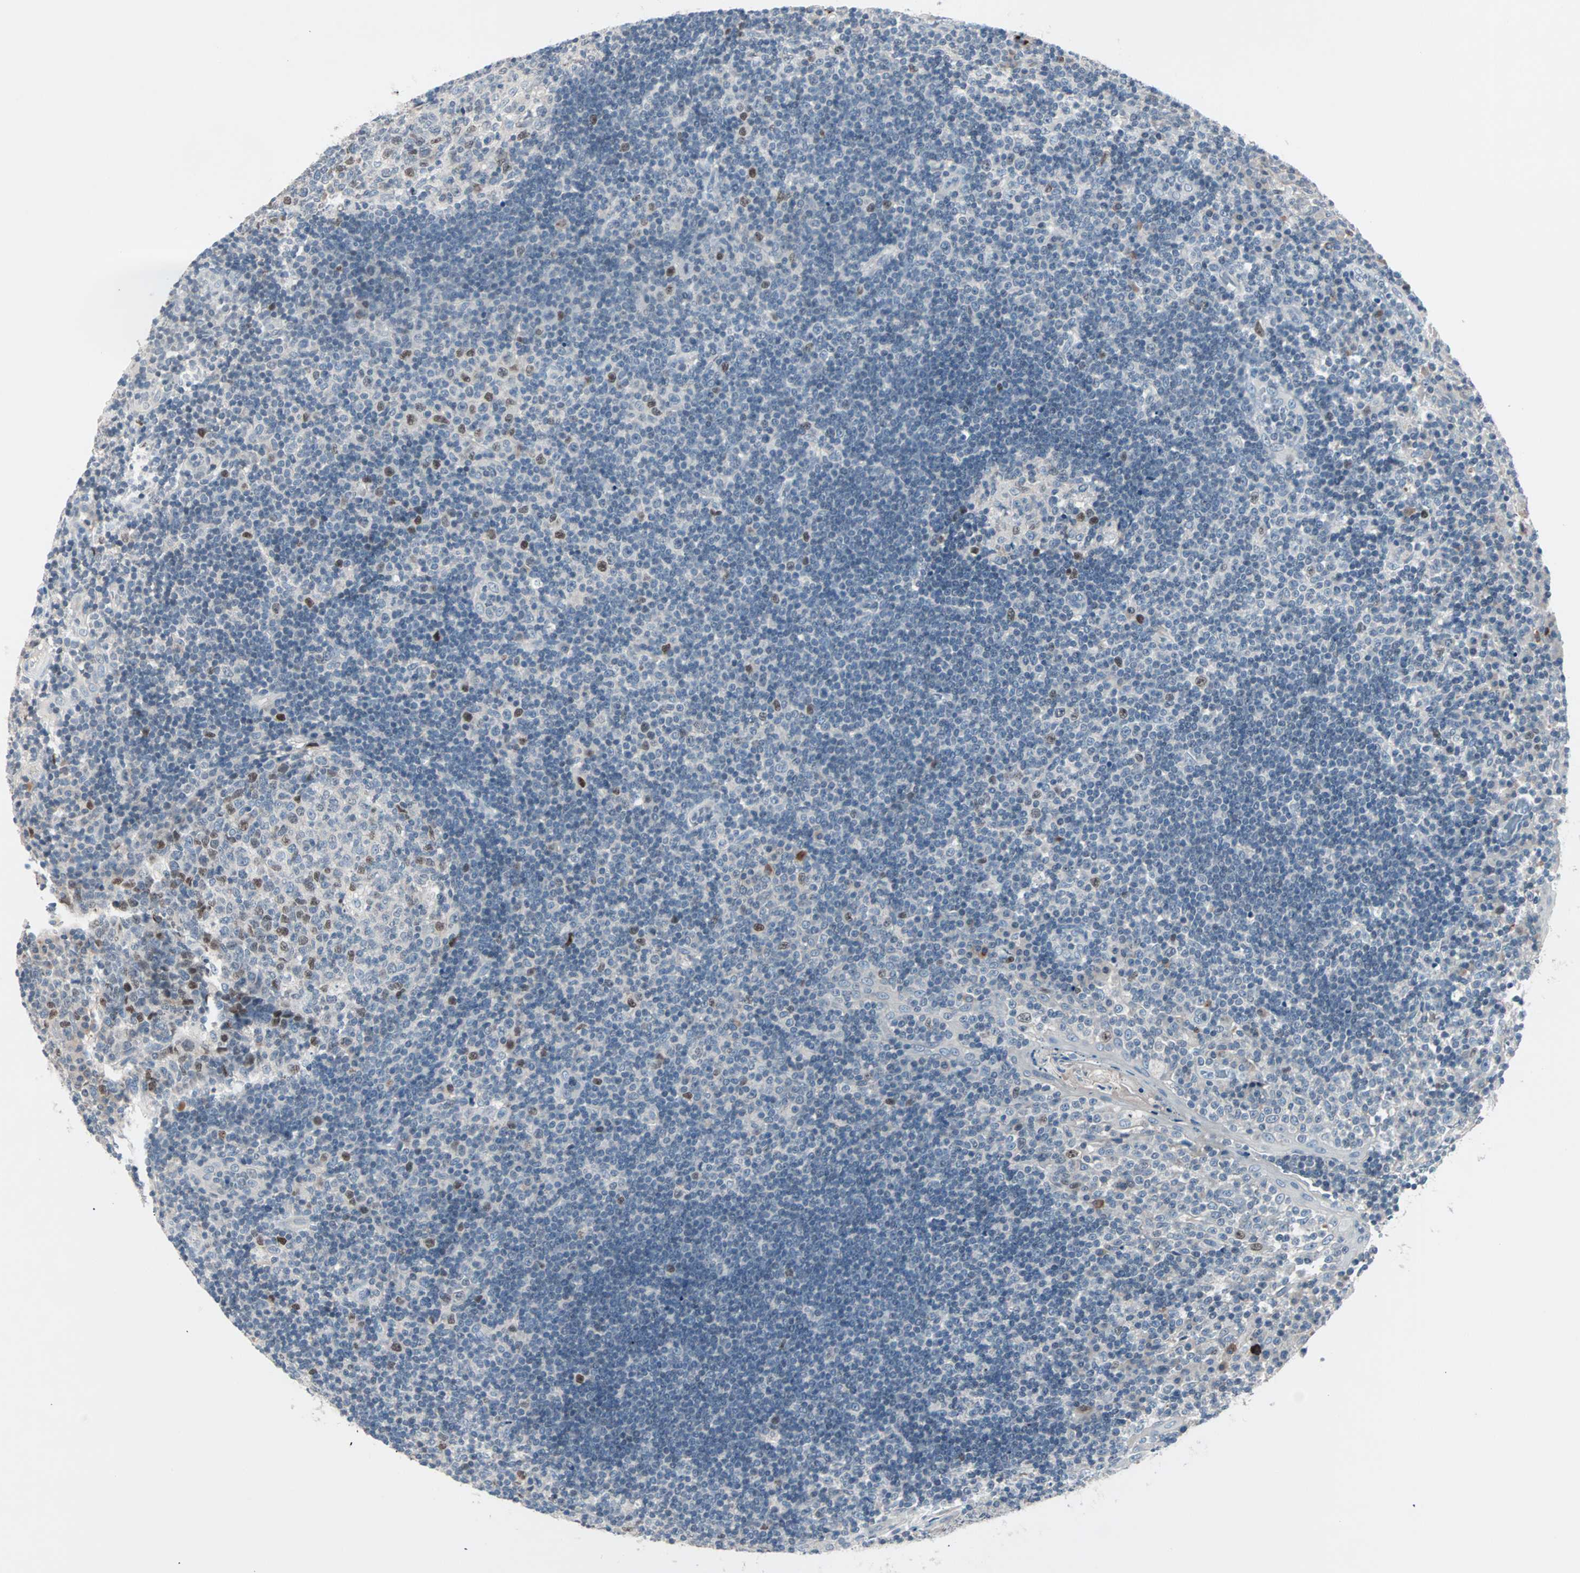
{"staining": {"intensity": "strong", "quantity": "<25%", "location": "nuclear"}, "tissue": "tonsil", "cell_type": "Germinal center cells", "image_type": "normal", "snomed": [{"axis": "morphology", "description": "Normal tissue, NOS"}, {"axis": "topography", "description": "Tonsil"}], "caption": "Immunohistochemical staining of benign tonsil displays strong nuclear protein staining in approximately <25% of germinal center cells.", "gene": "CCNE2", "patient": {"sex": "female", "age": 40}}